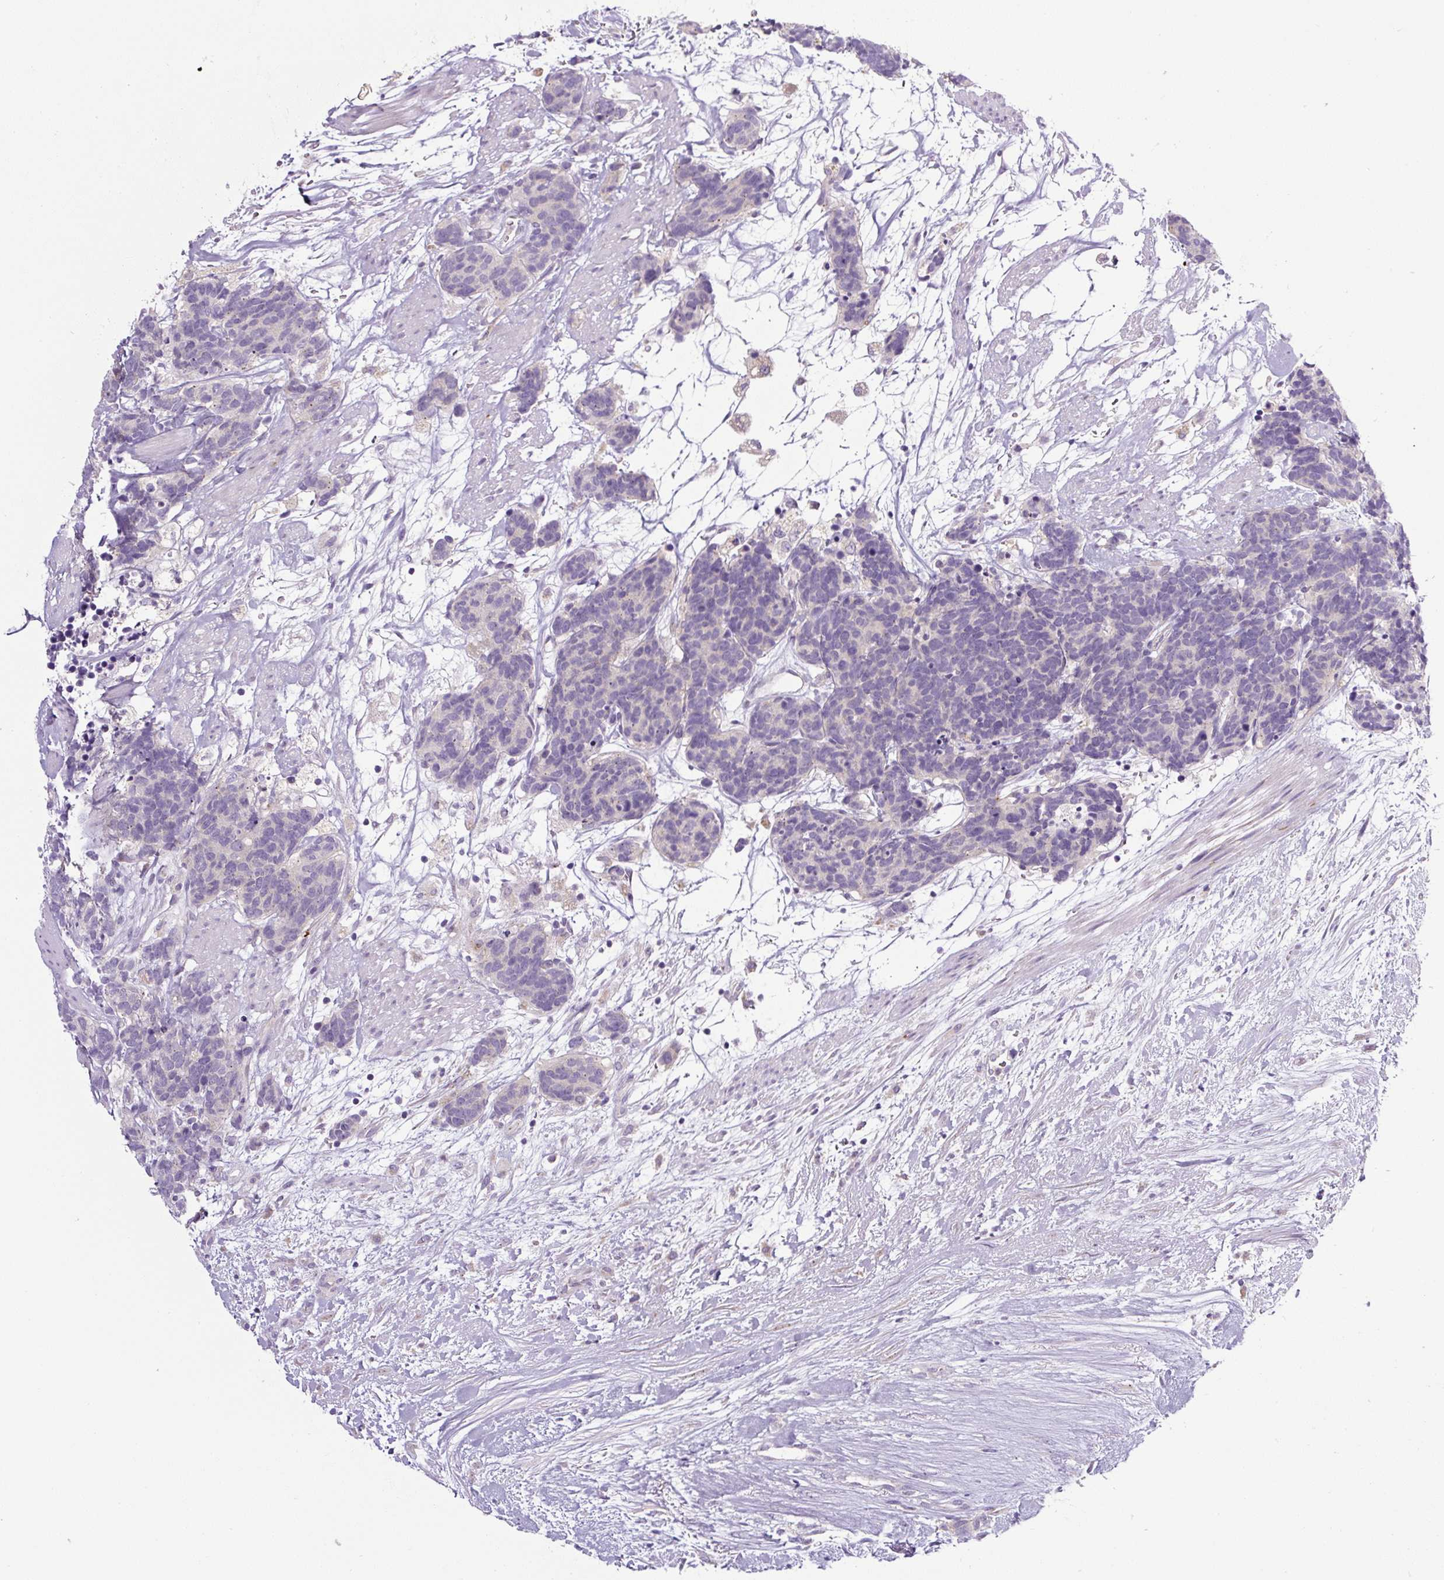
{"staining": {"intensity": "negative", "quantity": "none", "location": "none"}, "tissue": "carcinoid", "cell_type": "Tumor cells", "image_type": "cancer", "snomed": [{"axis": "morphology", "description": "Carcinoma, NOS"}, {"axis": "morphology", "description": "Carcinoid, malignant, NOS"}, {"axis": "topography", "description": "Prostate"}], "caption": "Human carcinoid stained for a protein using IHC demonstrates no staining in tumor cells.", "gene": "HPS4", "patient": {"sex": "male", "age": 57}}